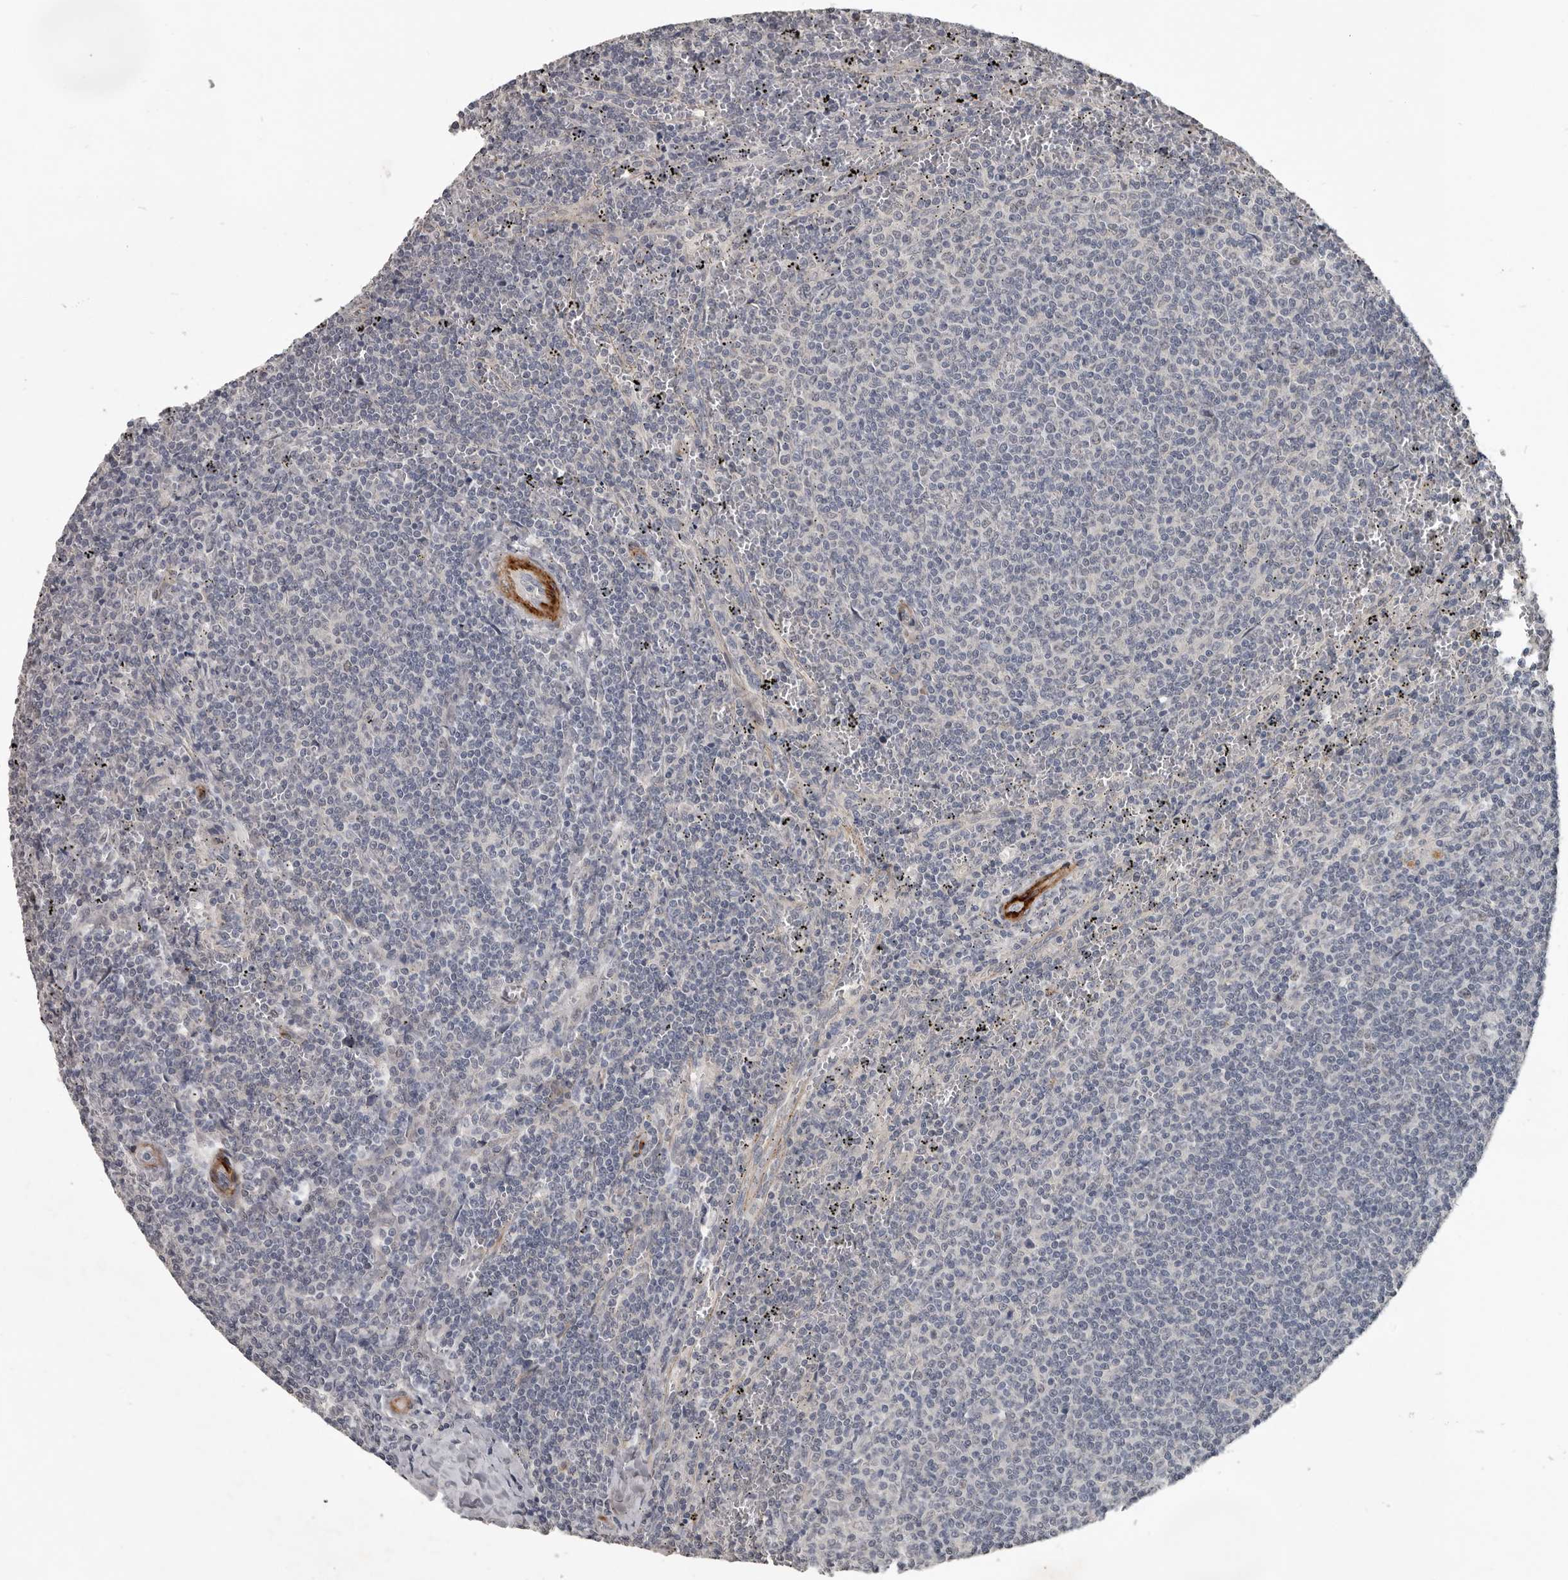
{"staining": {"intensity": "negative", "quantity": "none", "location": "none"}, "tissue": "lymphoma", "cell_type": "Tumor cells", "image_type": "cancer", "snomed": [{"axis": "morphology", "description": "Malignant lymphoma, non-Hodgkin's type, Low grade"}, {"axis": "topography", "description": "Spleen"}], "caption": "Immunohistochemical staining of human low-grade malignant lymphoma, non-Hodgkin's type displays no significant staining in tumor cells.", "gene": "C1orf216", "patient": {"sex": "female", "age": 50}}